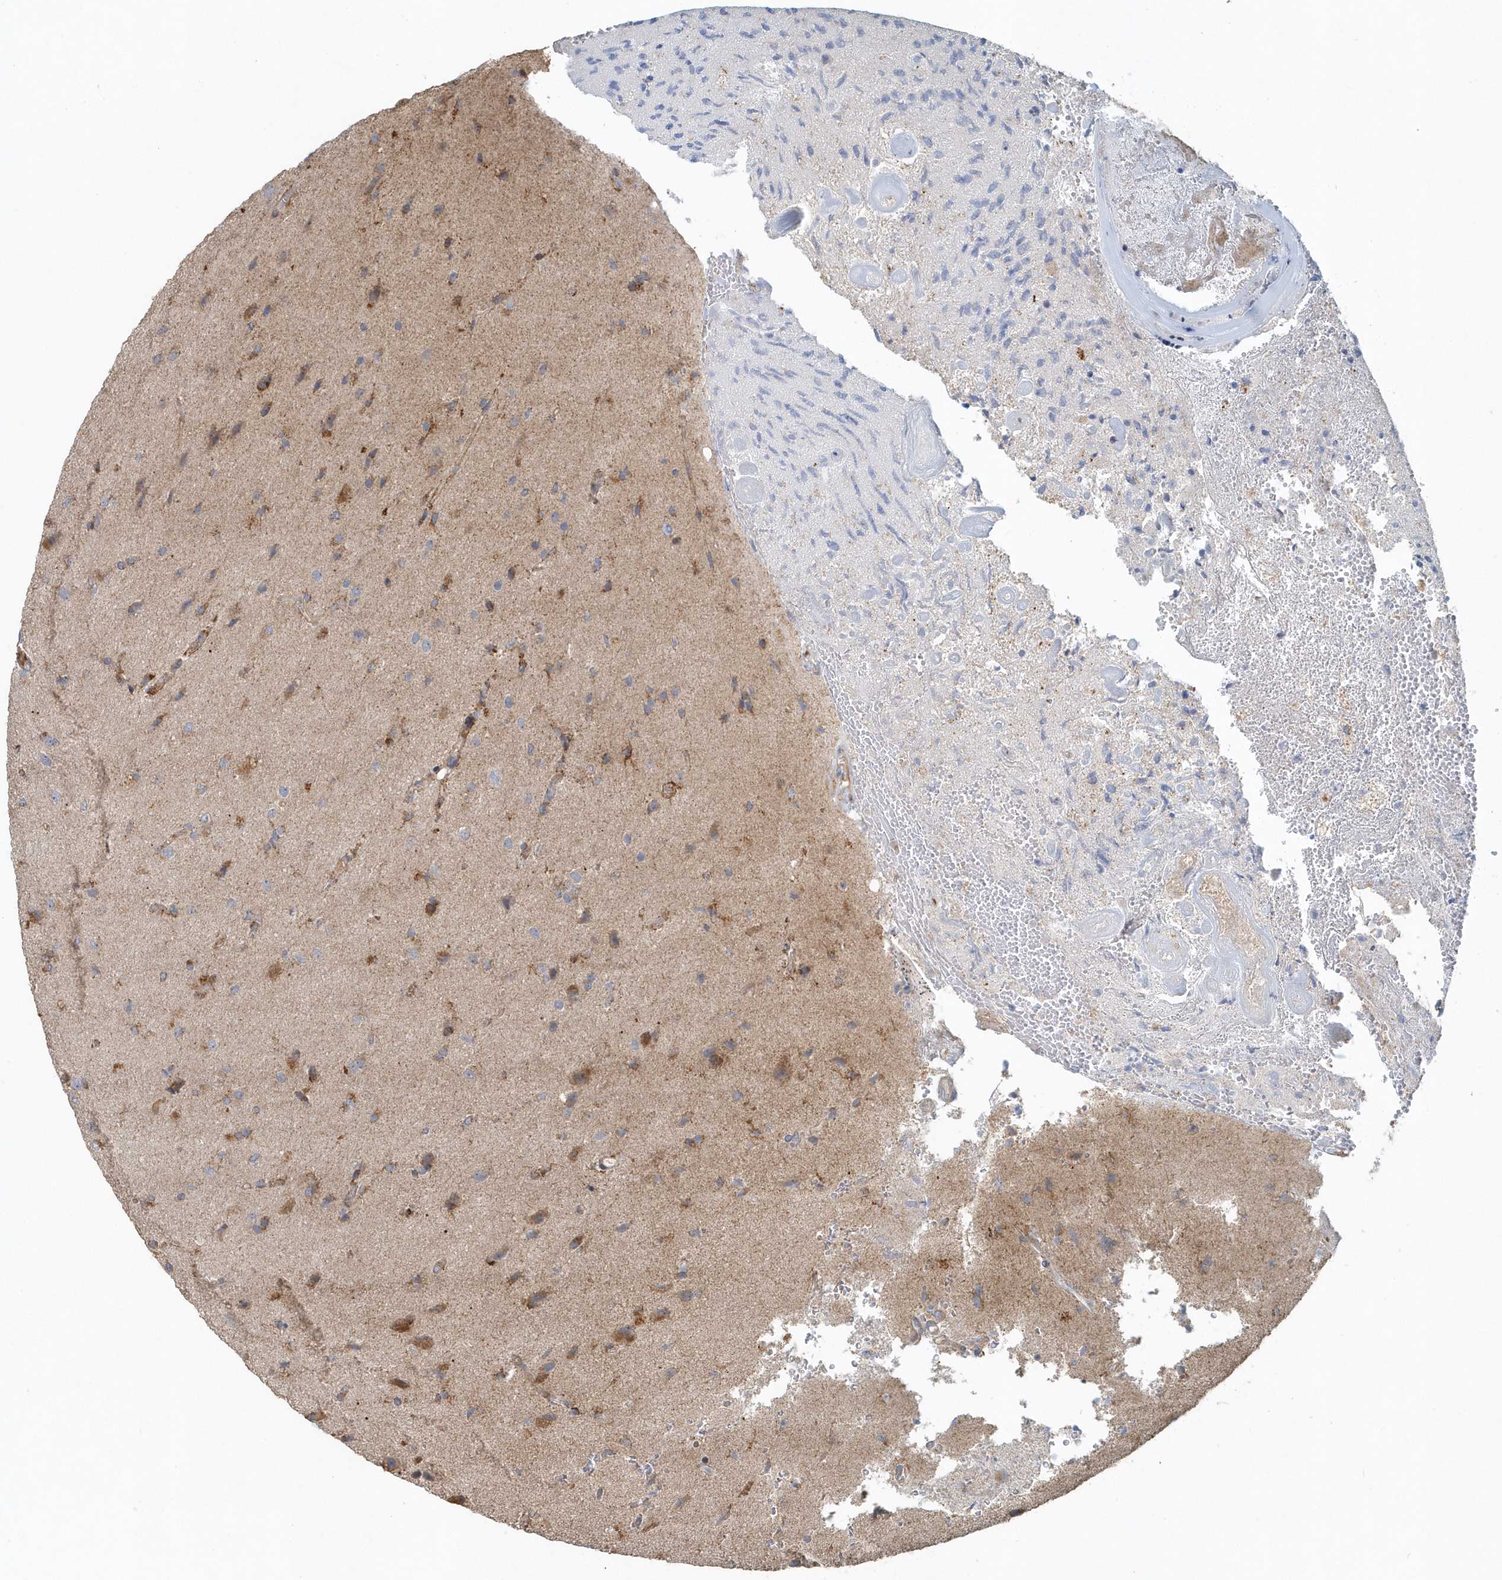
{"staining": {"intensity": "moderate", "quantity": "<25%", "location": "cytoplasmic/membranous"}, "tissue": "glioma", "cell_type": "Tumor cells", "image_type": "cancer", "snomed": [{"axis": "morphology", "description": "Glioma, malignant, High grade"}, {"axis": "topography", "description": "Brain"}], "caption": "Tumor cells display low levels of moderate cytoplasmic/membranous positivity in approximately <25% of cells in human glioma. Using DAB (brown) and hematoxylin (blue) stains, captured at high magnification using brightfield microscopy.", "gene": "MMUT", "patient": {"sex": "male", "age": 72}}